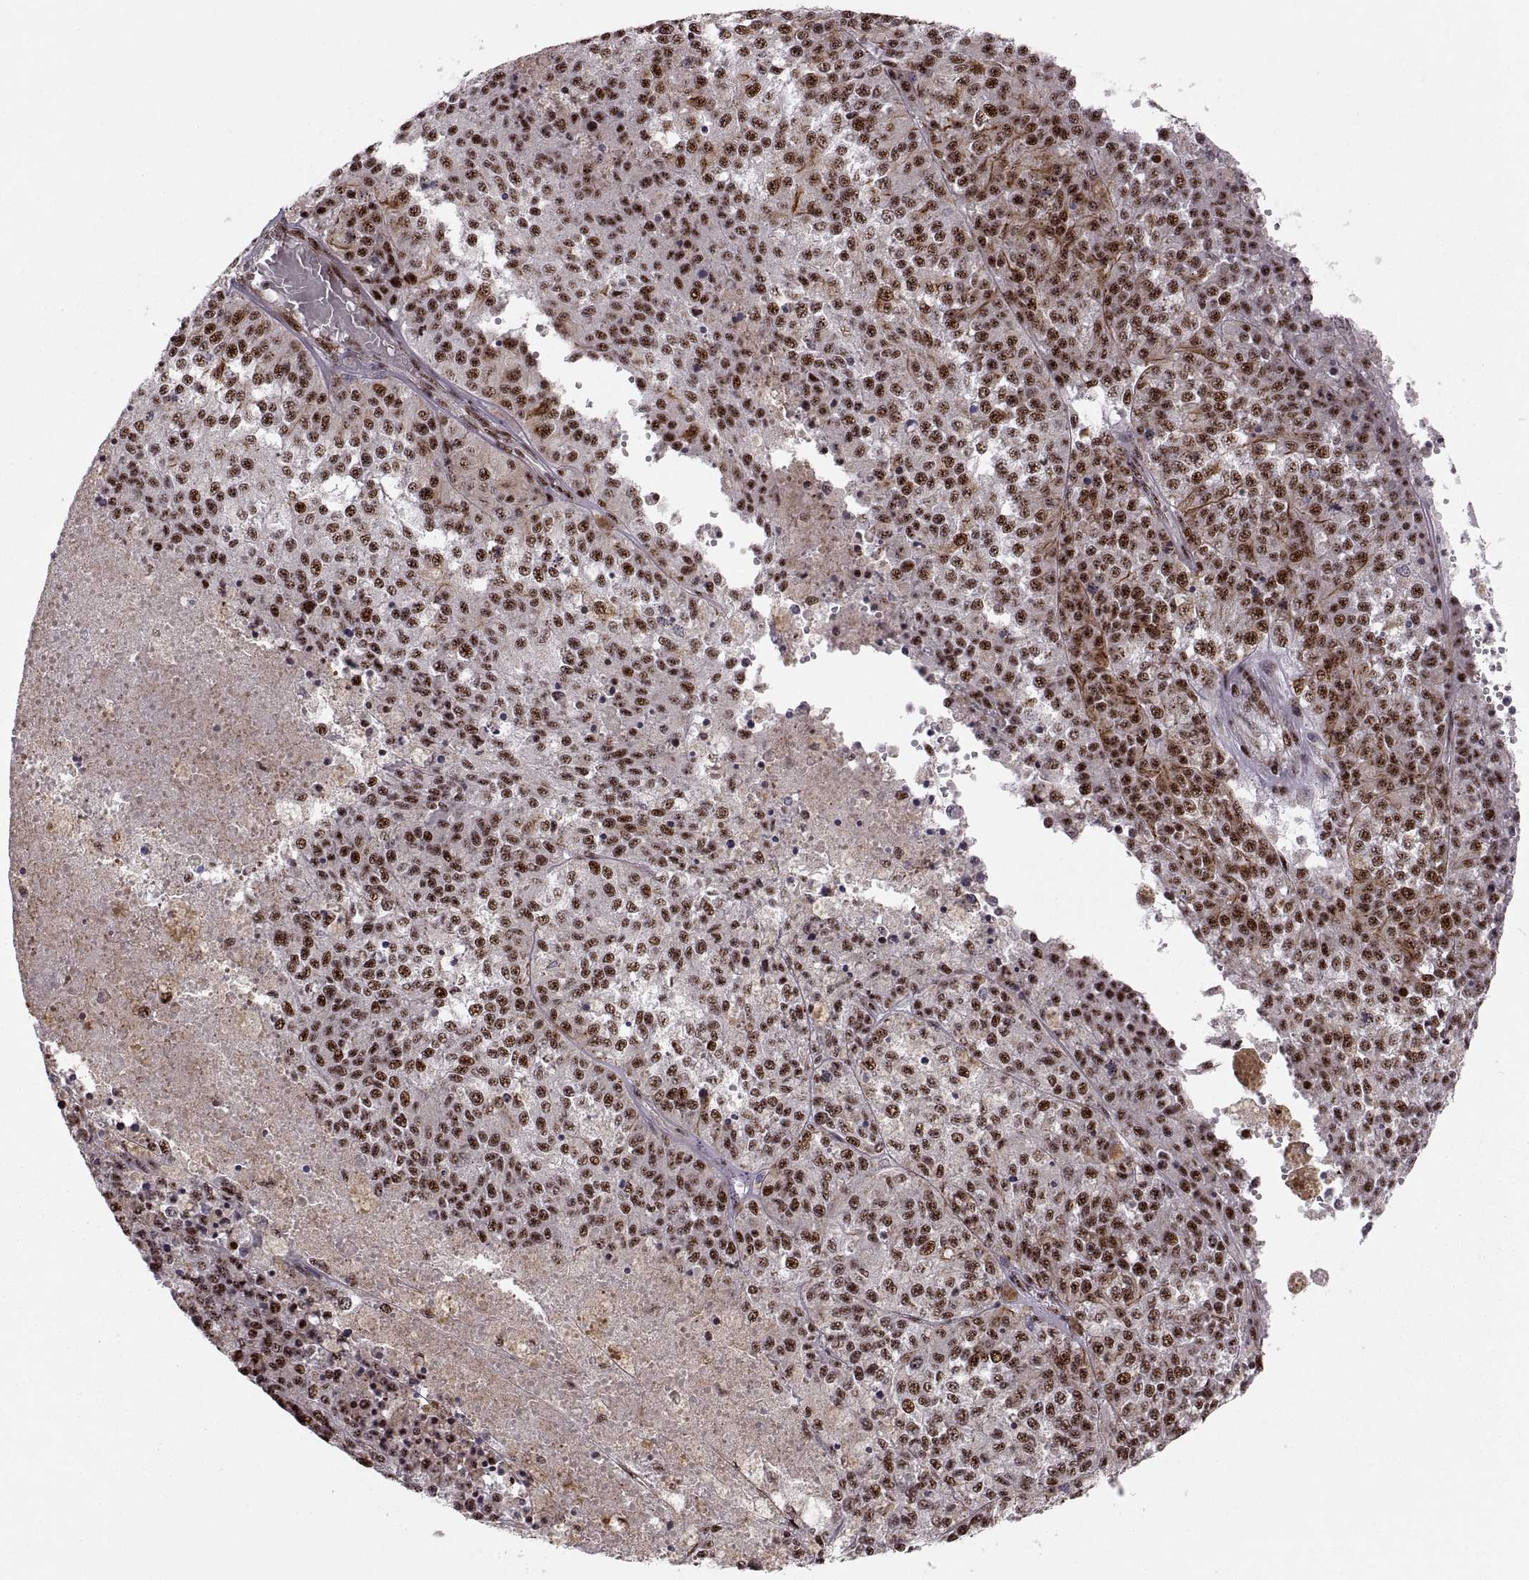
{"staining": {"intensity": "strong", "quantity": ">75%", "location": "nuclear"}, "tissue": "melanoma", "cell_type": "Tumor cells", "image_type": "cancer", "snomed": [{"axis": "morphology", "description": "Malignant melanoma, Metastatic site"}, {"axis": "topography", "description": "Lymph node"}], "caption": "There is high levels of strong nuclear positivity in tumor cells of malignant melanoma (metastatic site), as demonstrated by immunohistochemical staining (brown color).", "gene": "ZCCHC17", "patient": {"sex": "female", "age": 64}}